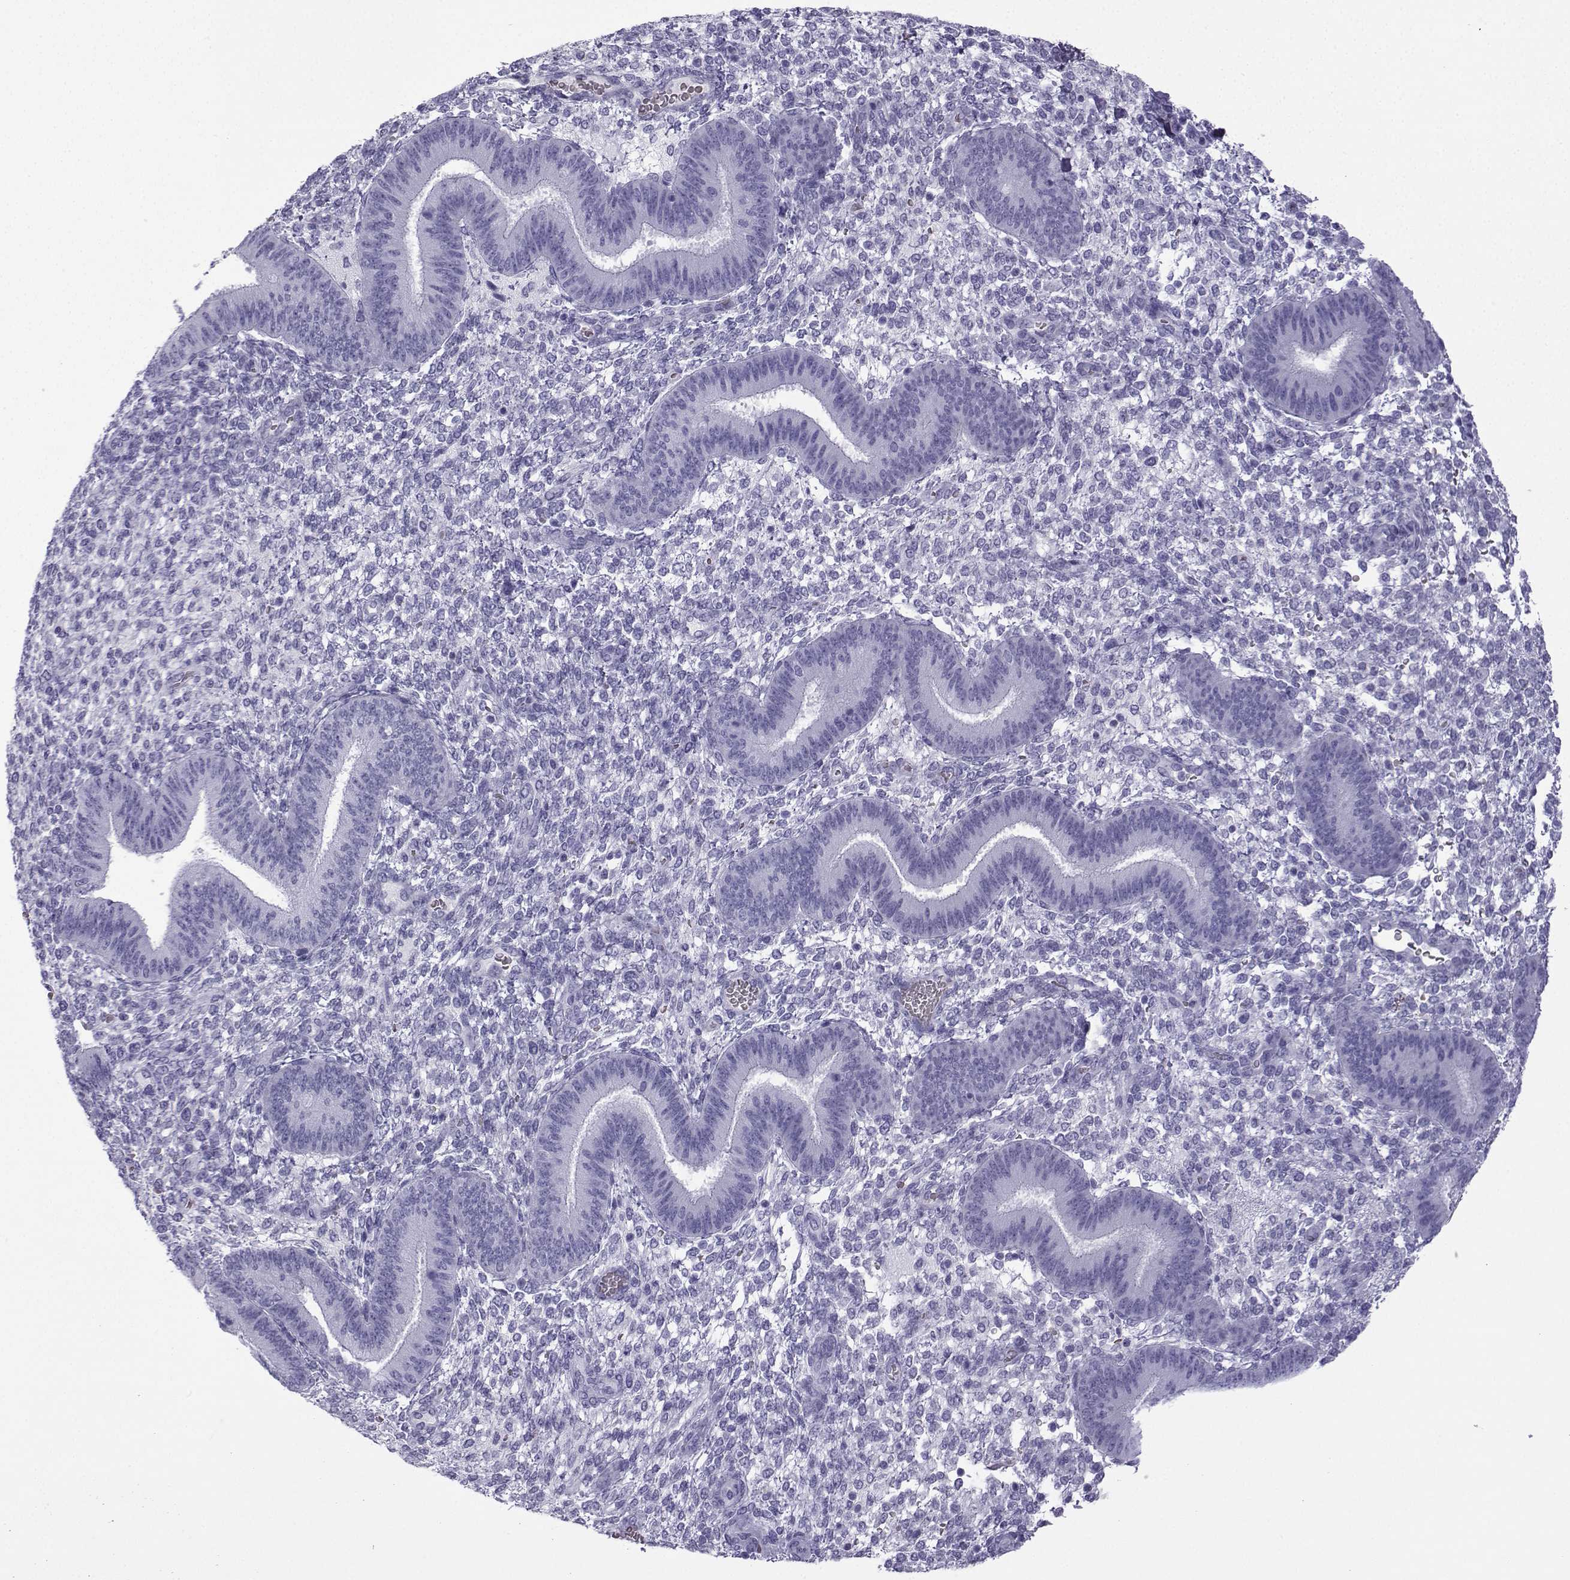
{"staining": {"intensity": "negative", "quantity": "none", "location": "none"}, "tissue": "endometrium", "cell_type": "Cells in endometrial stroma", "image_type": "normal", "snomed": [{"axis": "morphology", "description": "Normal tissue, NOS"}, {"axis": "topography", "description": "Endometrium"}], "caption": "High power microscopy histopathology image of an IHC image of normal endometrium, revealing no significant expression in cells in endometrial stroma. The staining was performed using DAB to visualize the protein expression in brown, while the nuclei were stained in blue with hematoxylin (Magnification: 20x).", "gene": "TRIM46", "patient": {"sex": "female", "age": 39}}